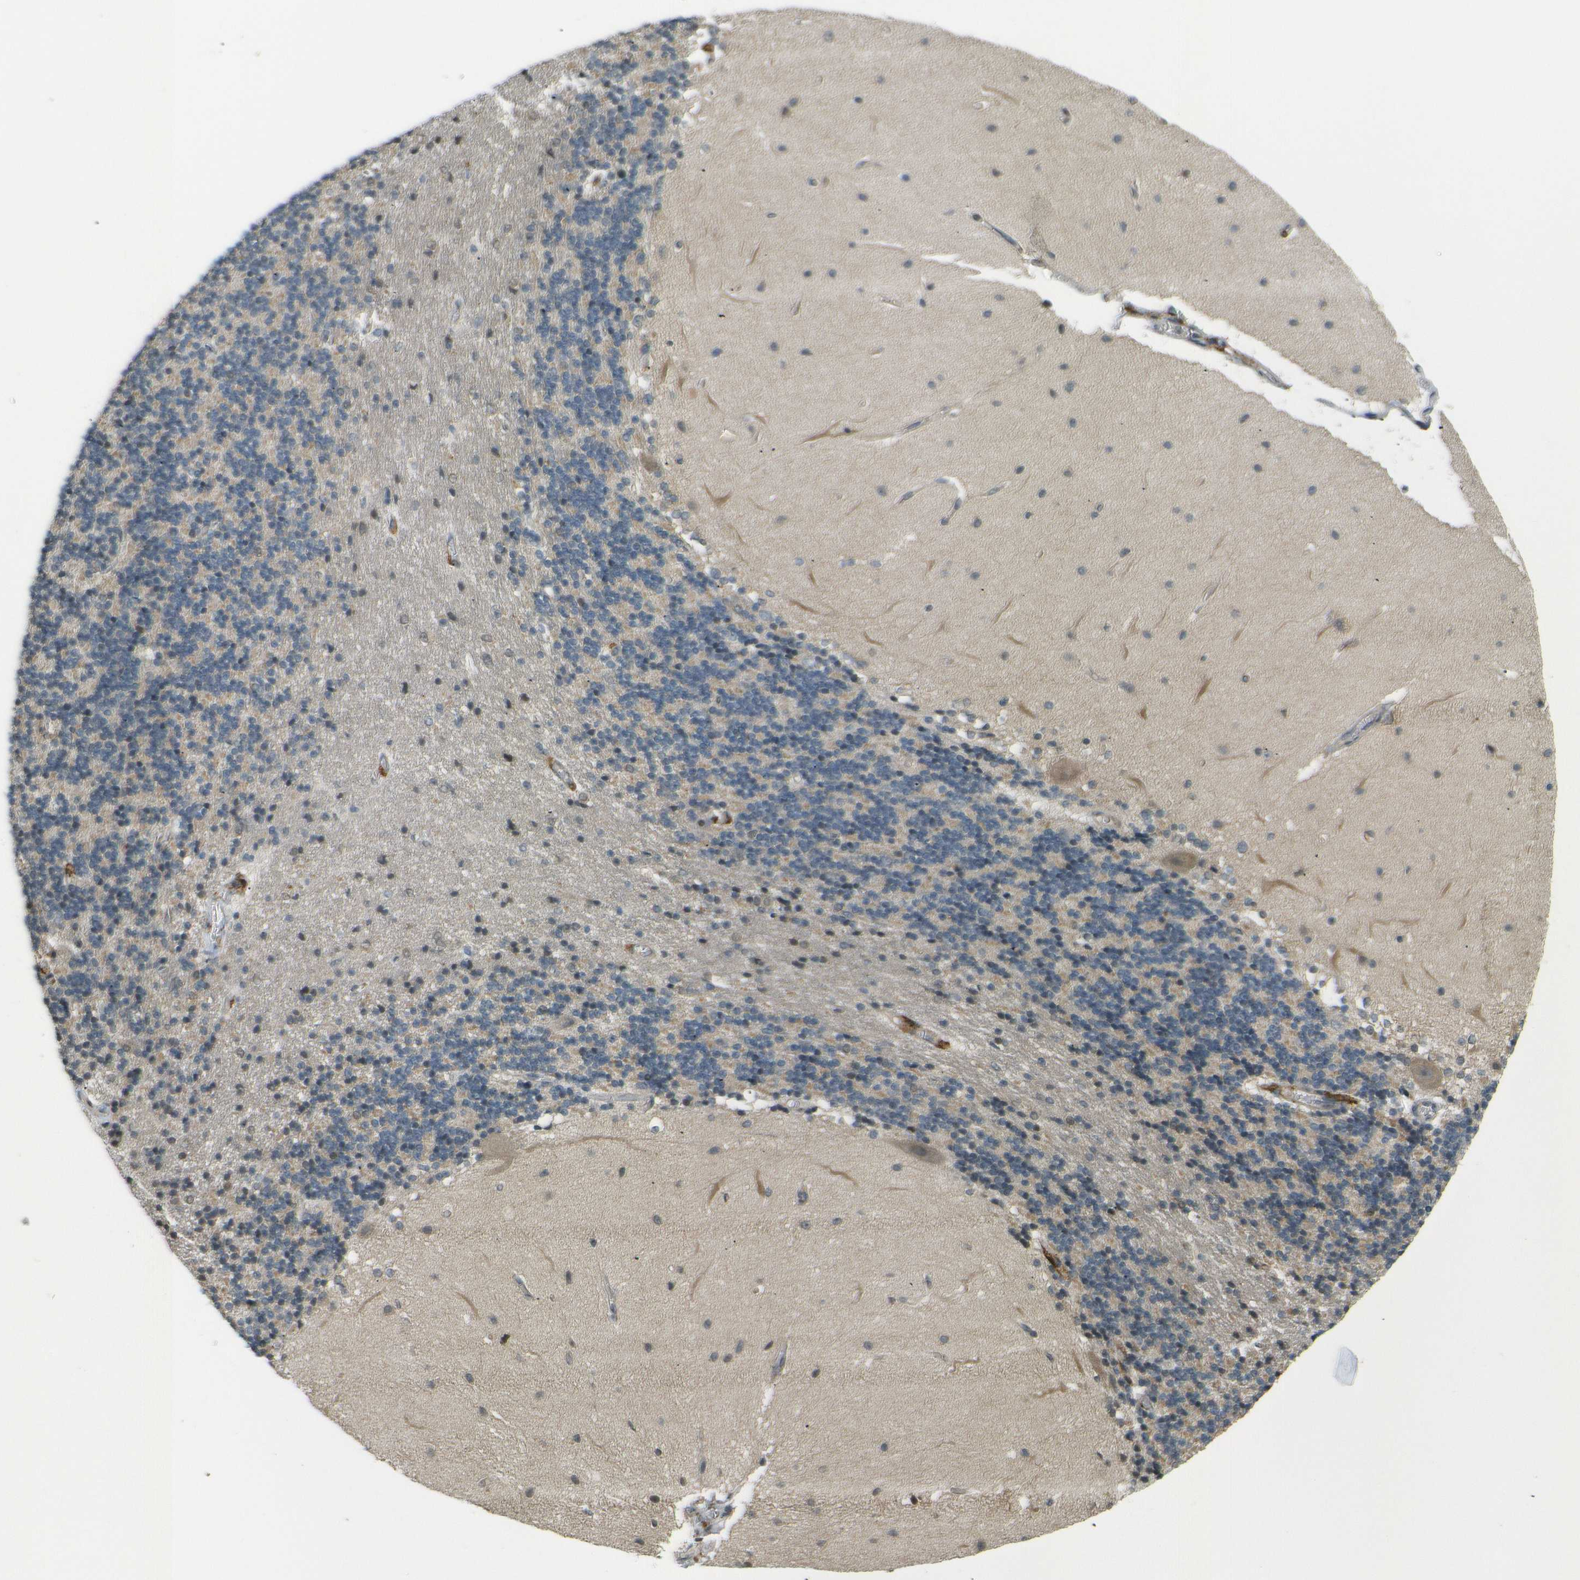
{"staining": {"intensity": "weak", "quantity": "25%-75%", "location": "cytoplasmic/membranous"}, "tissue": "cerebellum", "cell_type": "Cells in granular layer", "image_type": "normal", "snomed": [{"axis": "morphology", "description": "Normal tissue, NOS"}, {"axis": "topography", "description": "Cerebellum"}], "caption": "Cells in granular layer show low levels of weak cytoplasmic/membranous staining in about 25%-75% of cells in benign cerebellum. The staining was performed using DAB, with brown indicating positive protein expression. Nuclei are stained blue with hematoxylin.", "gene": "DAB2", "patient": {"sex": "female", "age": 54}}